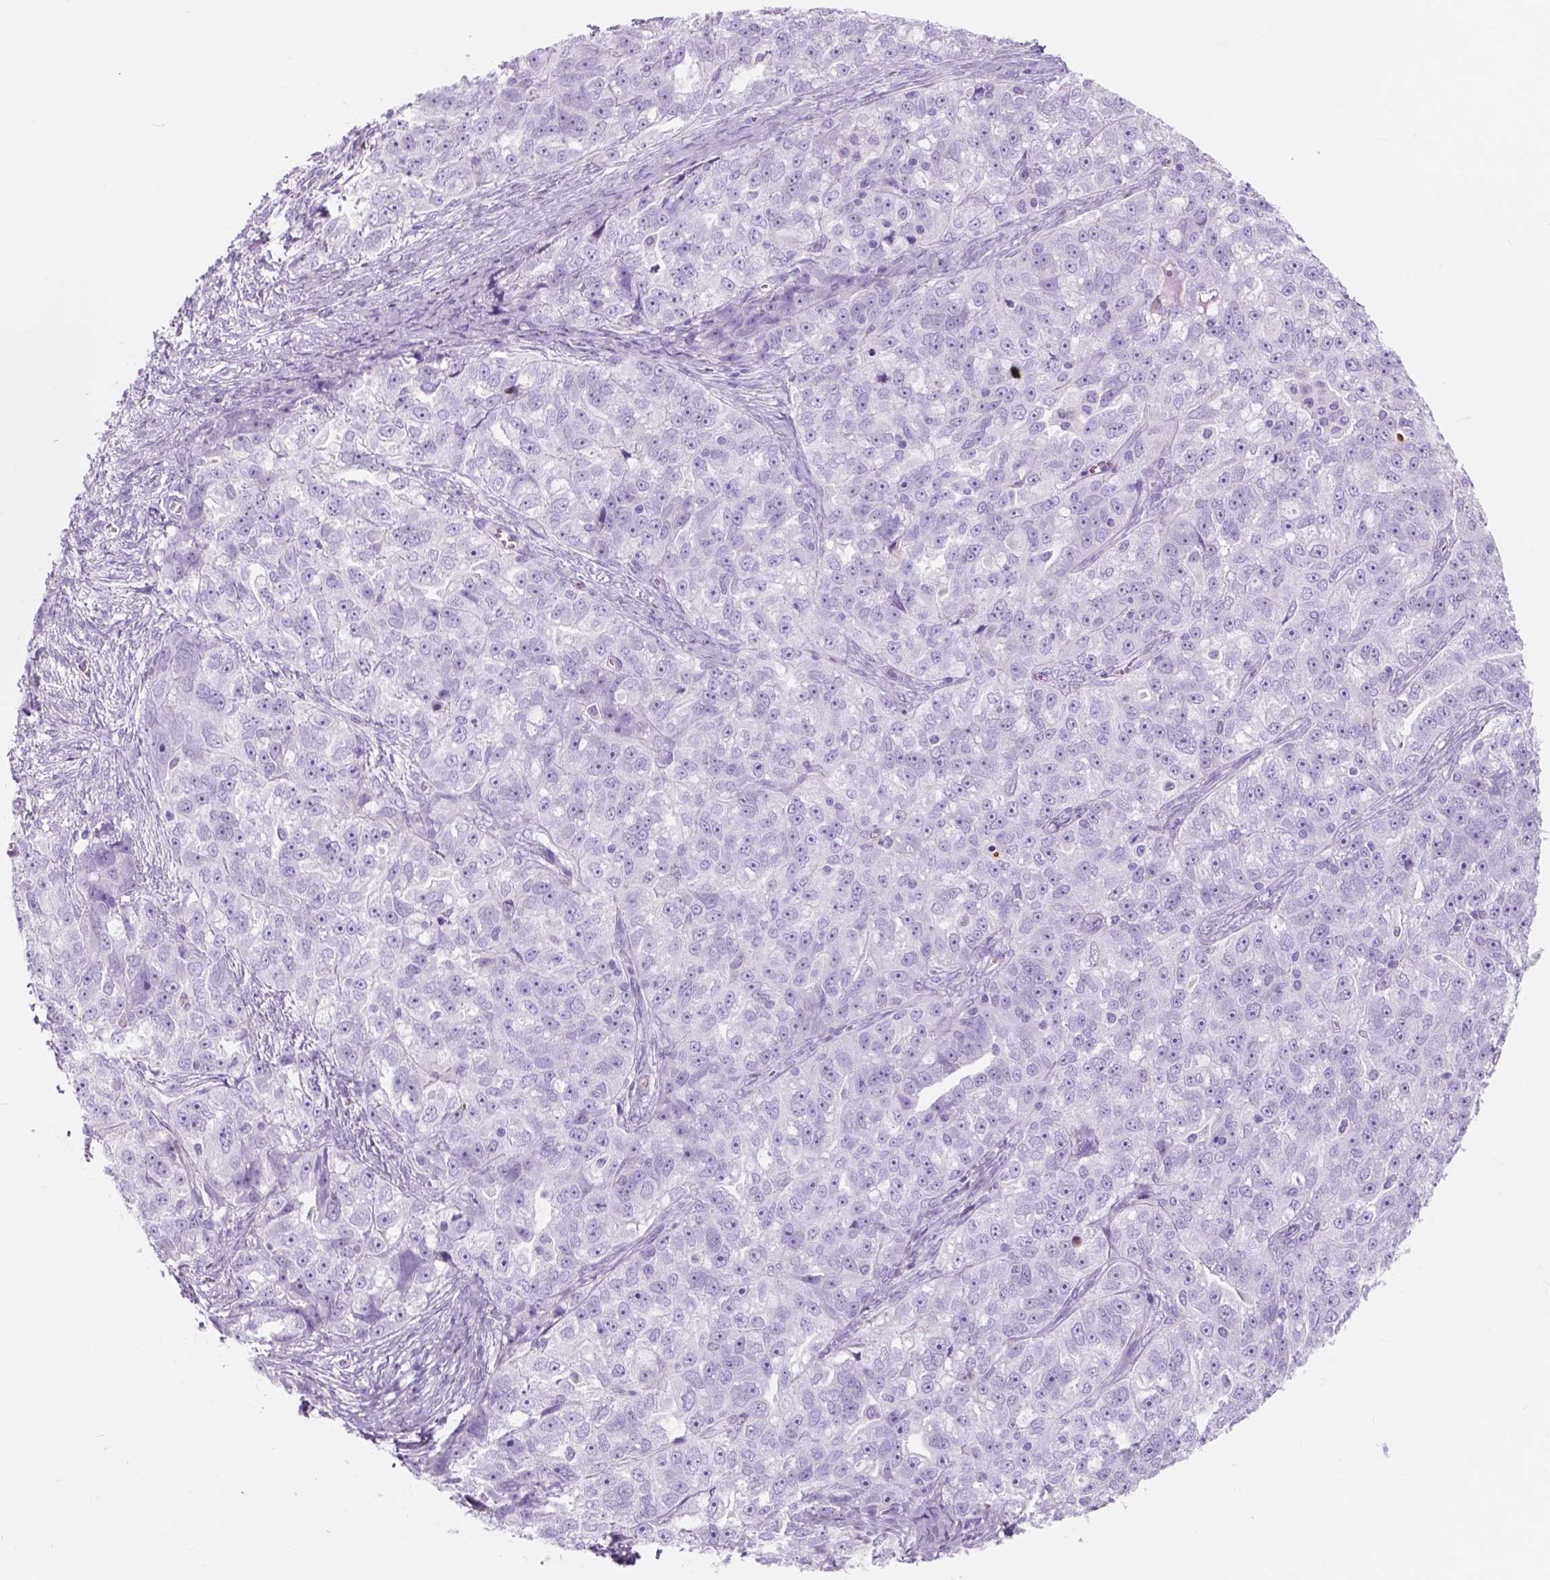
{"staining": {"intensity": "negative", "quantity": "none", "location": "none"}, "tissue": "ovarian cancer", "cell_type": "Tumor cells", "image_type": "cancer", "snomed": [{"axis": "morphology", "description": "Cystadenocarcinoma, serous, NOS"}, {"axis": "topography", "description": "Ovary"}], "caption": "Immunohistochemistry of ovarian cancer (serous cystadenocarcinoma) exhibits no staining in tumor cells.", "gene": "FXYD2", "patient": {"sex": "female", "age": 51}}